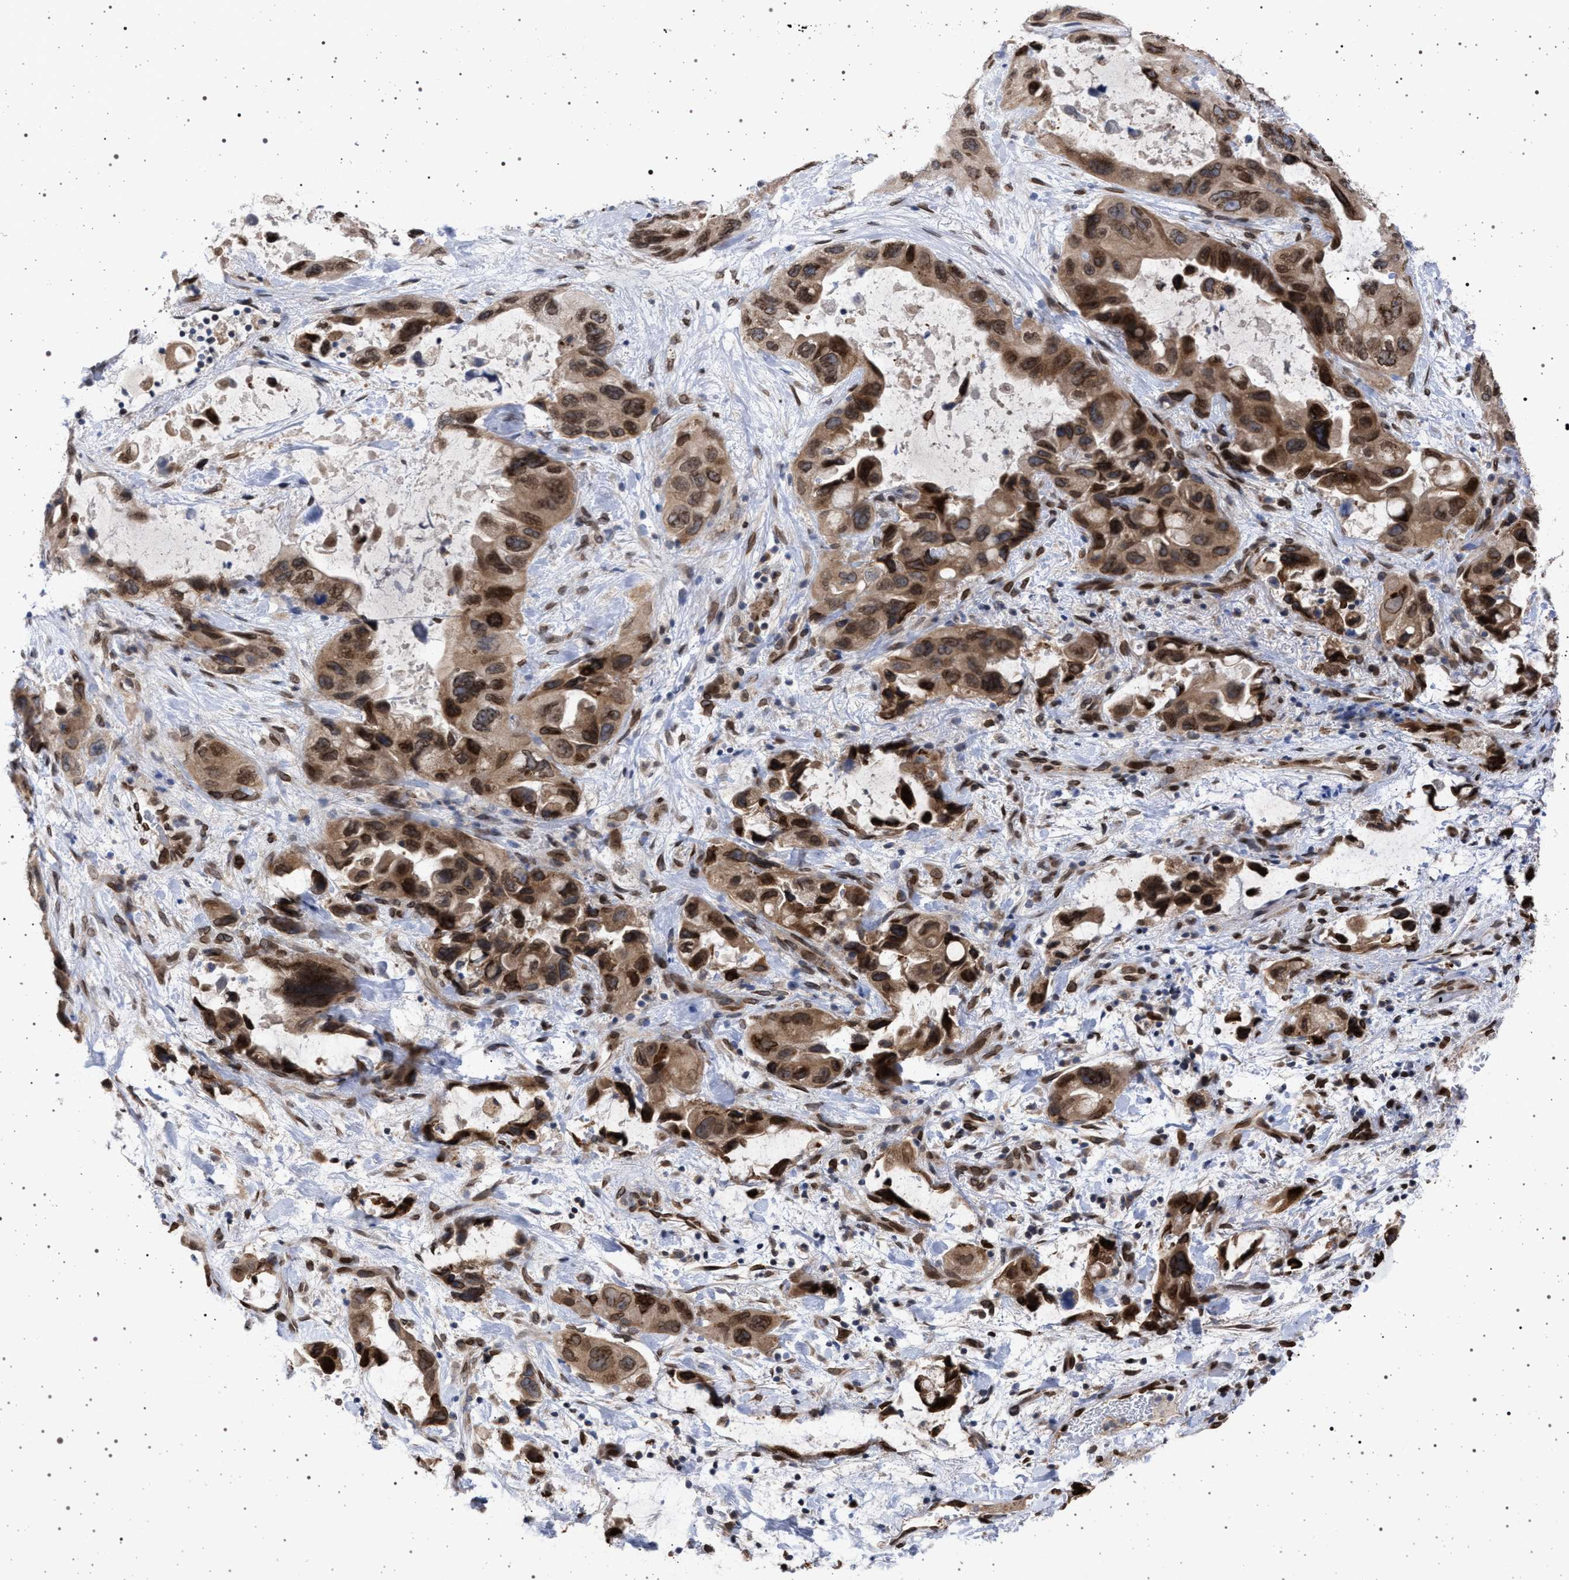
{"staining": {"intensity": "strong", "quantity": ">75%", "location": "cytoplasmic/membranous,nuclear"}, "tissue": "lung cancer", "cell_type": "Tumor cells", "image_type": "cancer", "snomed": [{"axis": "morphology", "description": "Squamous cell carcinoma, NOS"}, {"axis": "topography", "description": "Lung"}], "caption": "The photomicrograph displays a brown stain indicating the presence of a protein in the cytoplasmic/membranous and nuclear of tumor cells in lung cancer (squamous cell carcinoma).", "gene": "ING2", "patient": {"sex": "female", "age": 73}}